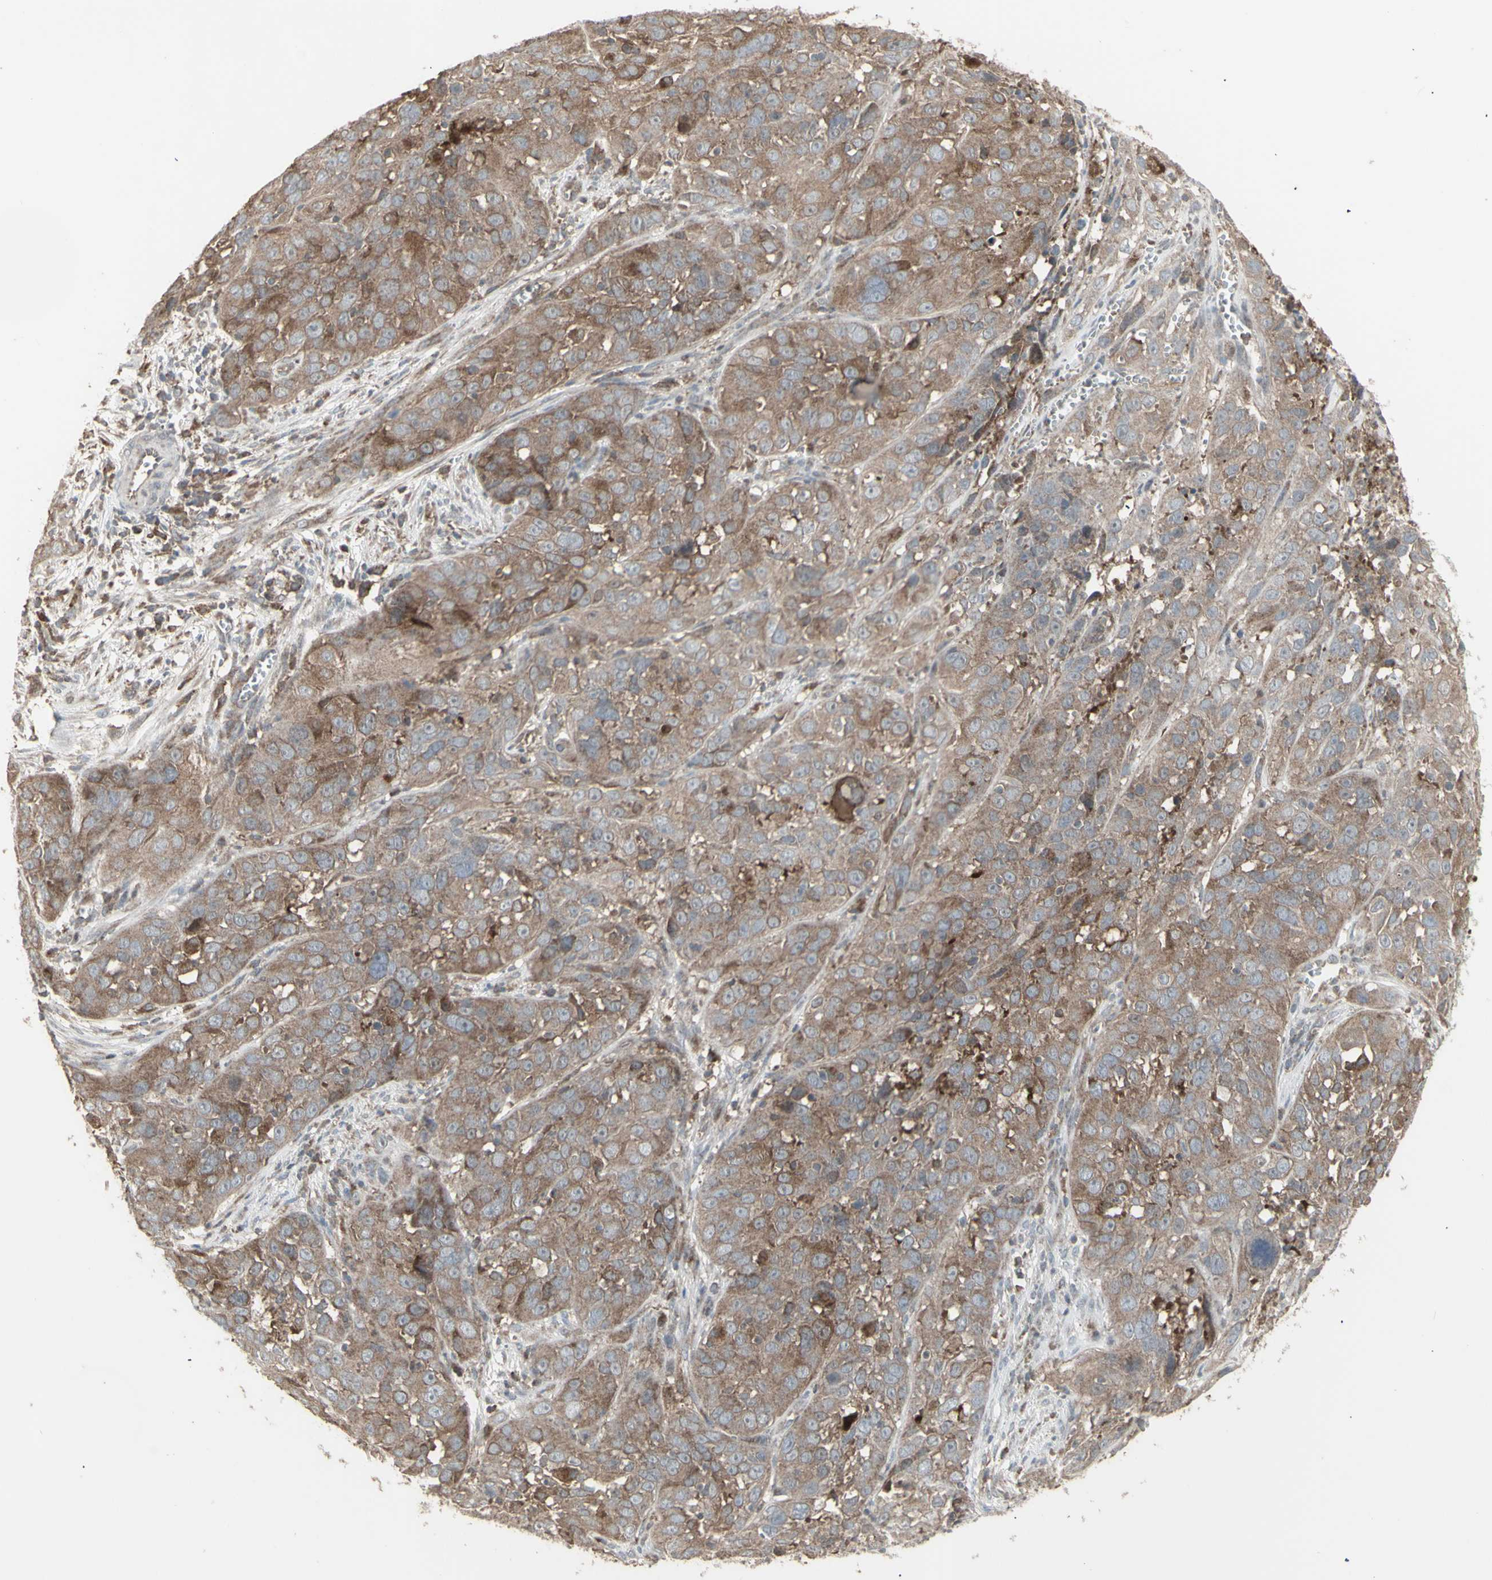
{"staining": {"intensity": "moderate", "quantity": ">75%", "location": "cytoplasmic/membranous"}, "tissue": "cervical cancer", "cell_type": "Tumor cells", "image_type": "cancer", "snomed": [{"axis": "morphology", "description": "Squamous cell carcinoma, NOS"}, {"axis": "topography", "description": "Cervix"}], "caption": "Tumor cells reveal medium levels of moderate cytoplasmic/membranous expression in approximately >75% of cells in human cervical squamous cell carcinoma.", "gene": "RNASEL", "patient": {"sex": "female", "age": 32}}